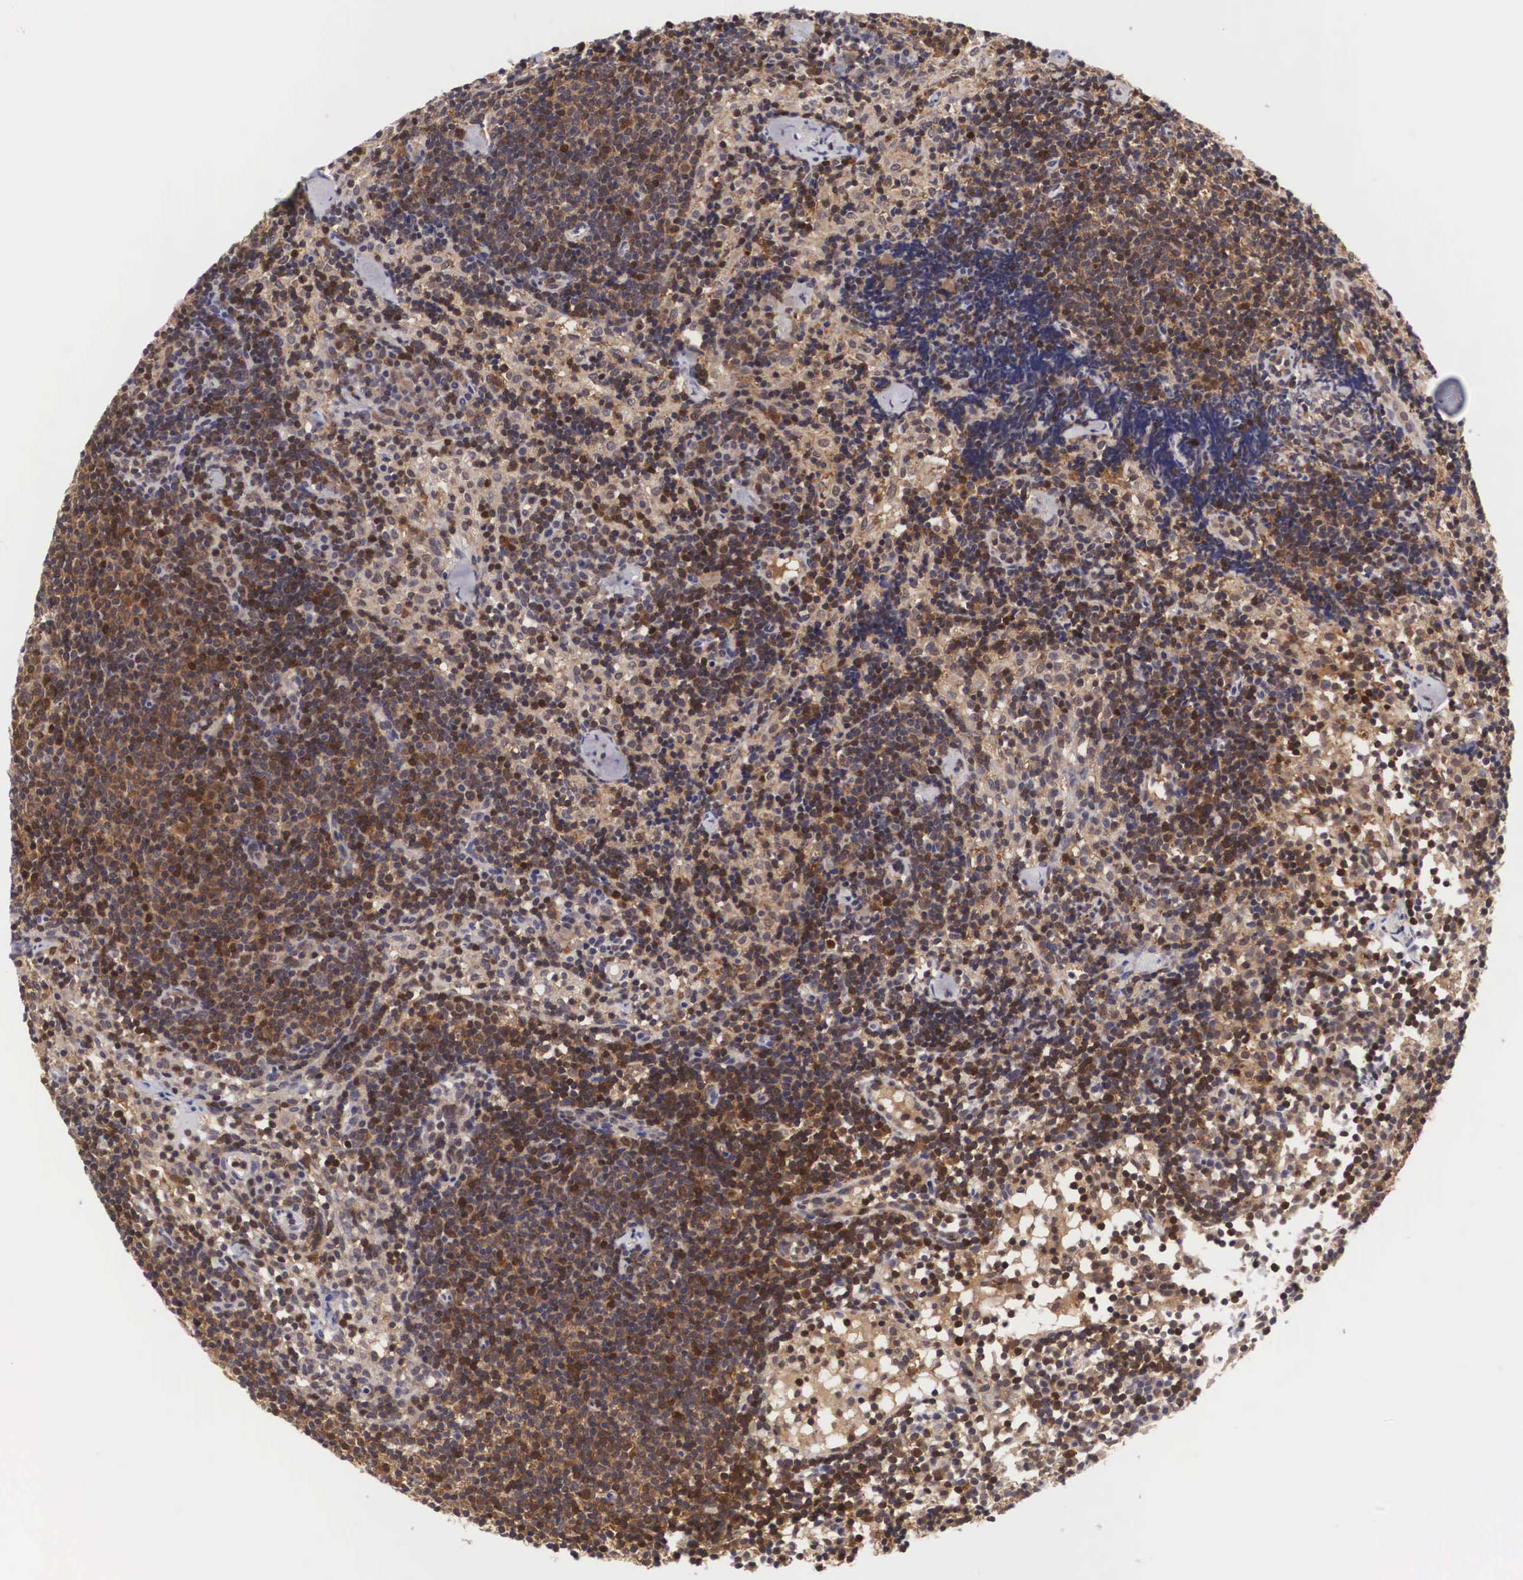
{"staining": {"intensity": "strong", "quantity": "25%-75%", "location": "cytoplasmic/membranous,nuclear"}, "tissue": "lymph node", "cell_type": "Germinal center cells", "image_type": "normal", "snomed": [{"axis": "morphology", "description": "Normal tissue, NOS"}, {"axis": "topography", "description": "Lymph node"}], "caption": "IHC (DAB (3,3'-diaminobenzidine)) staining of normal lymph node reveals strong cytoplasmic/membranous,nuclear protein expression in about 25%-75% of germinal center cells. The staining was performed using DAB (3,3'-diaminobenzidine), with brown indicating positive protein expression. Nuclei are stained blue with hematoxylin.", "gene": "ADSL", "patient": {"sex": "female", "age": 35}}